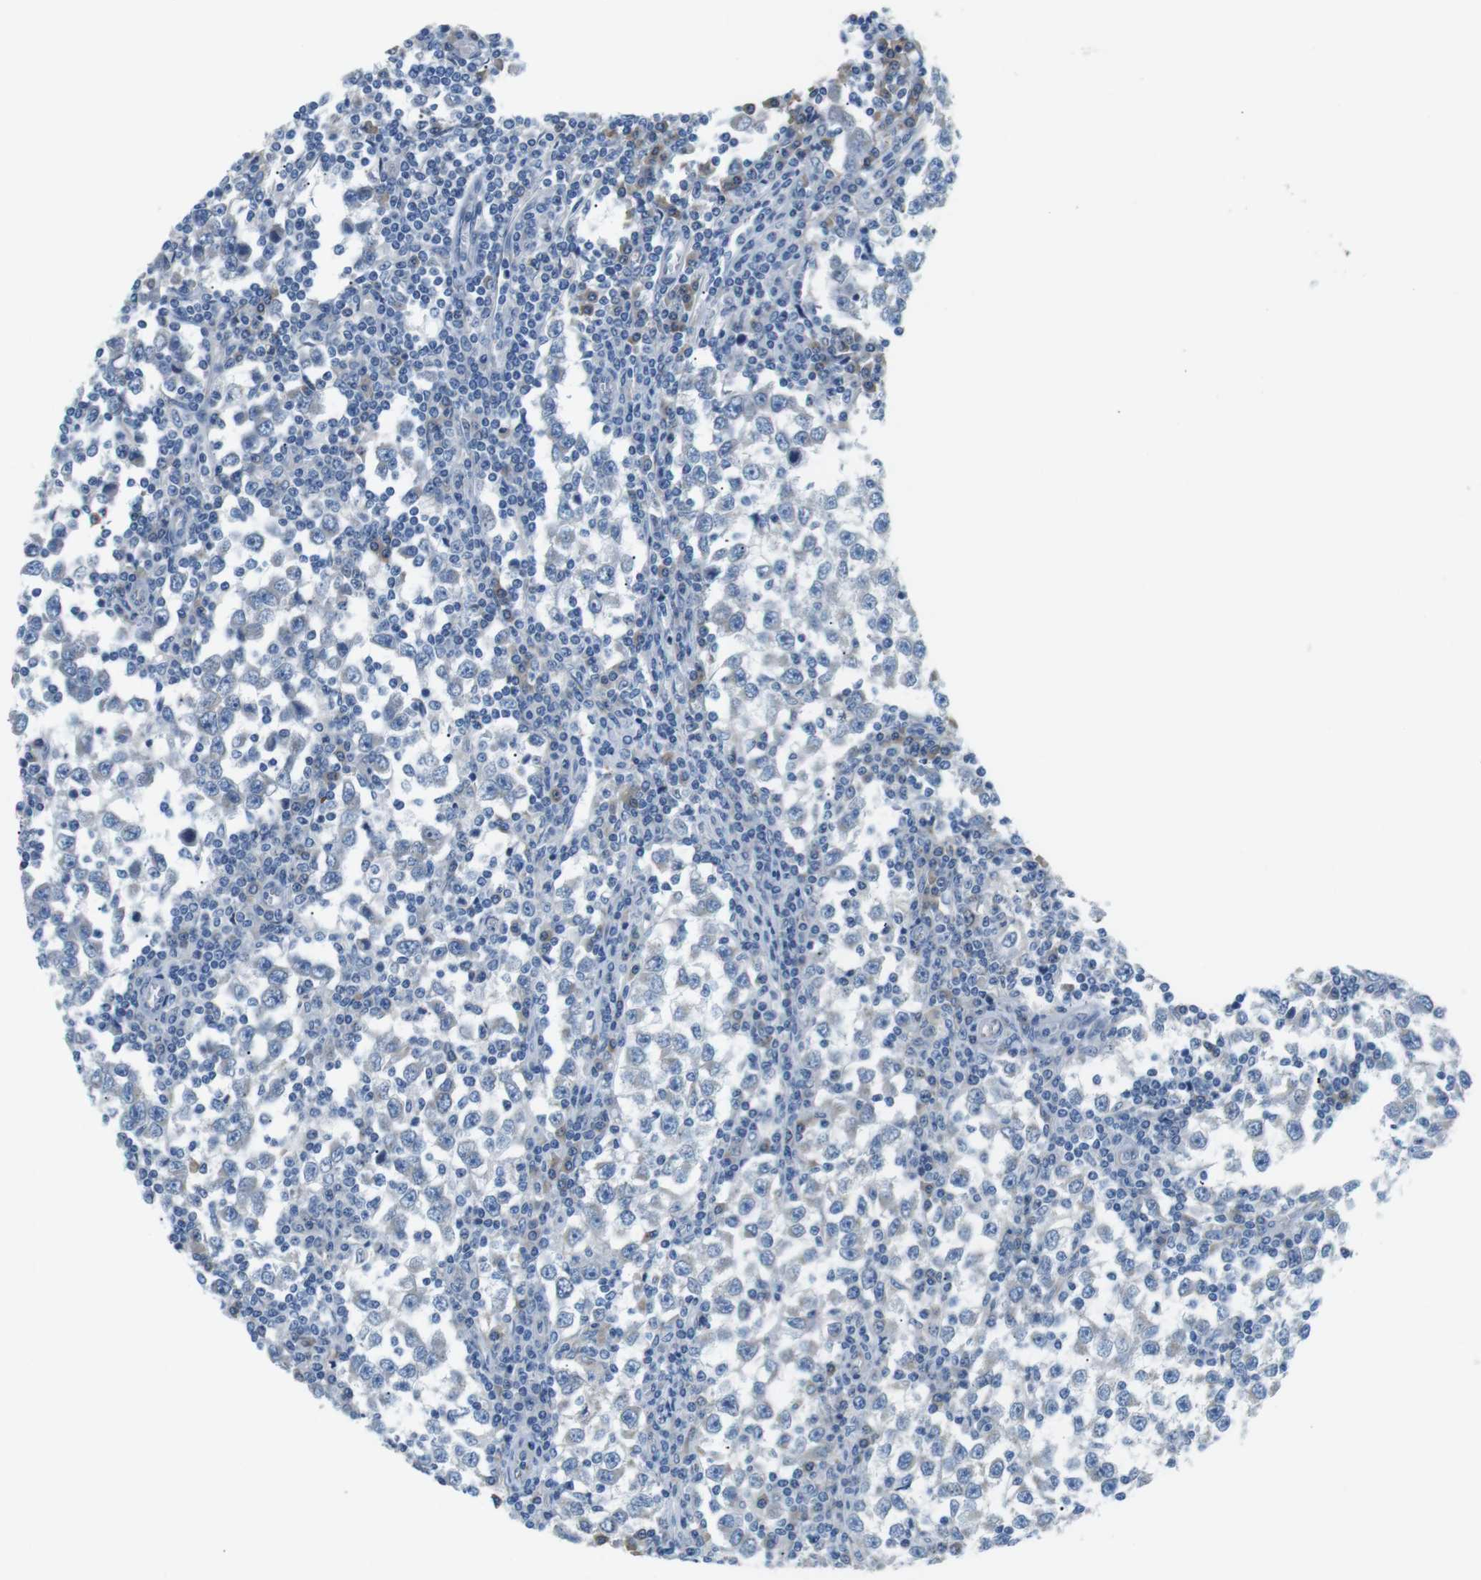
{"staining": {"intensity": "negative", "quantity": "none", "location": "none"}, "tissue": "testis cancer", "cell_type": "Tumor cells", "image_type": "cancer", "snomed": [{"axis": "morphology", "description": "Seminoma, NOS"}, {"axis": "topography", "description": "Testis"}], "caption": "A micrograph of human testis cancer is negative for staining in tumor cells.", "gene": "UNC5CL", "patient": {"sex": "male", "age": 65}}